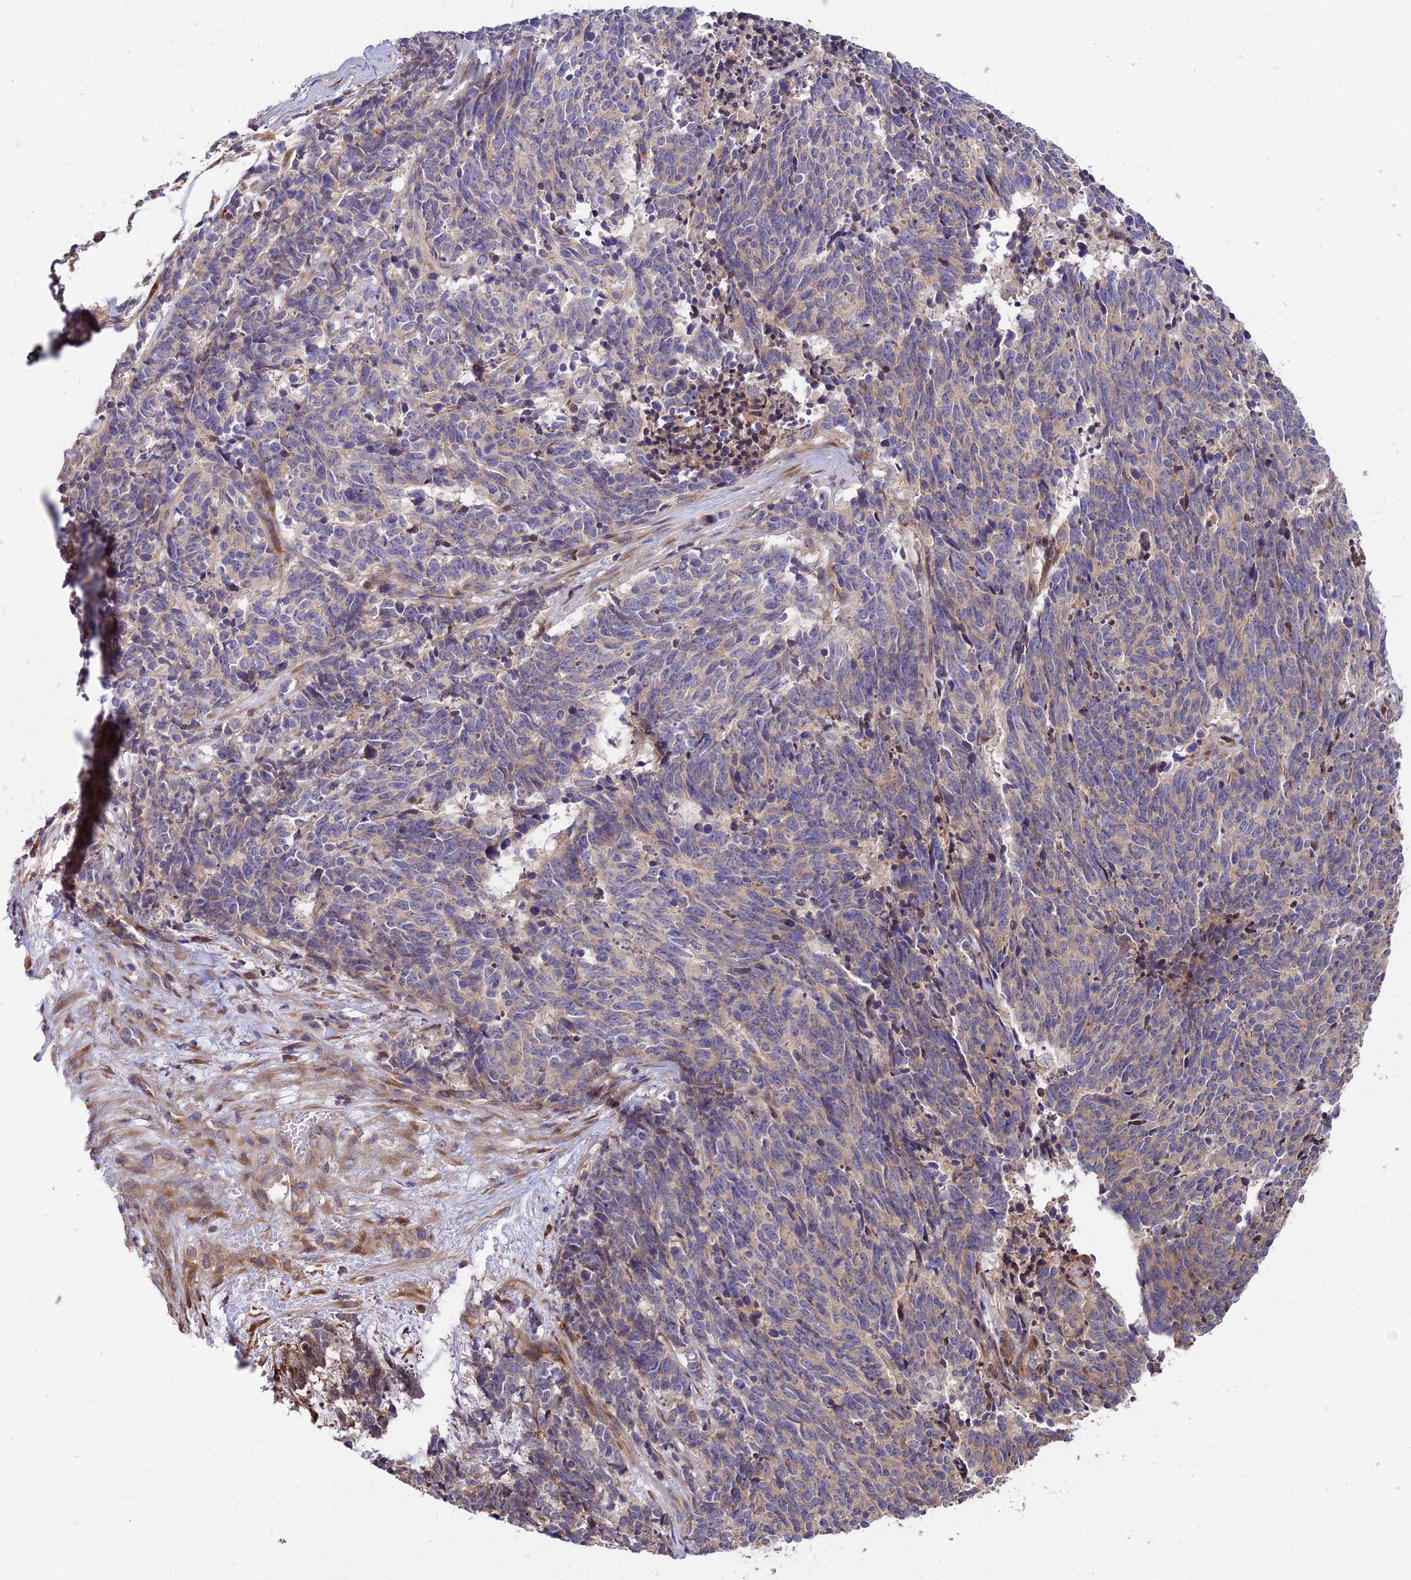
{"staining": {"intensity": "weak", "quantity": "<25%", "location": "cytoplasmic/membranous"}, "tissue": "cervical cancer", "cell_type": "Tumor cells", "image_type": "cancer", "snomed": [{"axis": "morphology", "description": "Squamous cell carcinoma, NOS"}, {"axis": "topography", "description": "Cervix"}], "caption": "DAB (3,3'-diaminobenzidine) immunohistochemical staining of cervical cancer reveals no significant staining in tumor cells.", "gene": "ROCK1", "patient": {"sex": "female", "age": 29}}